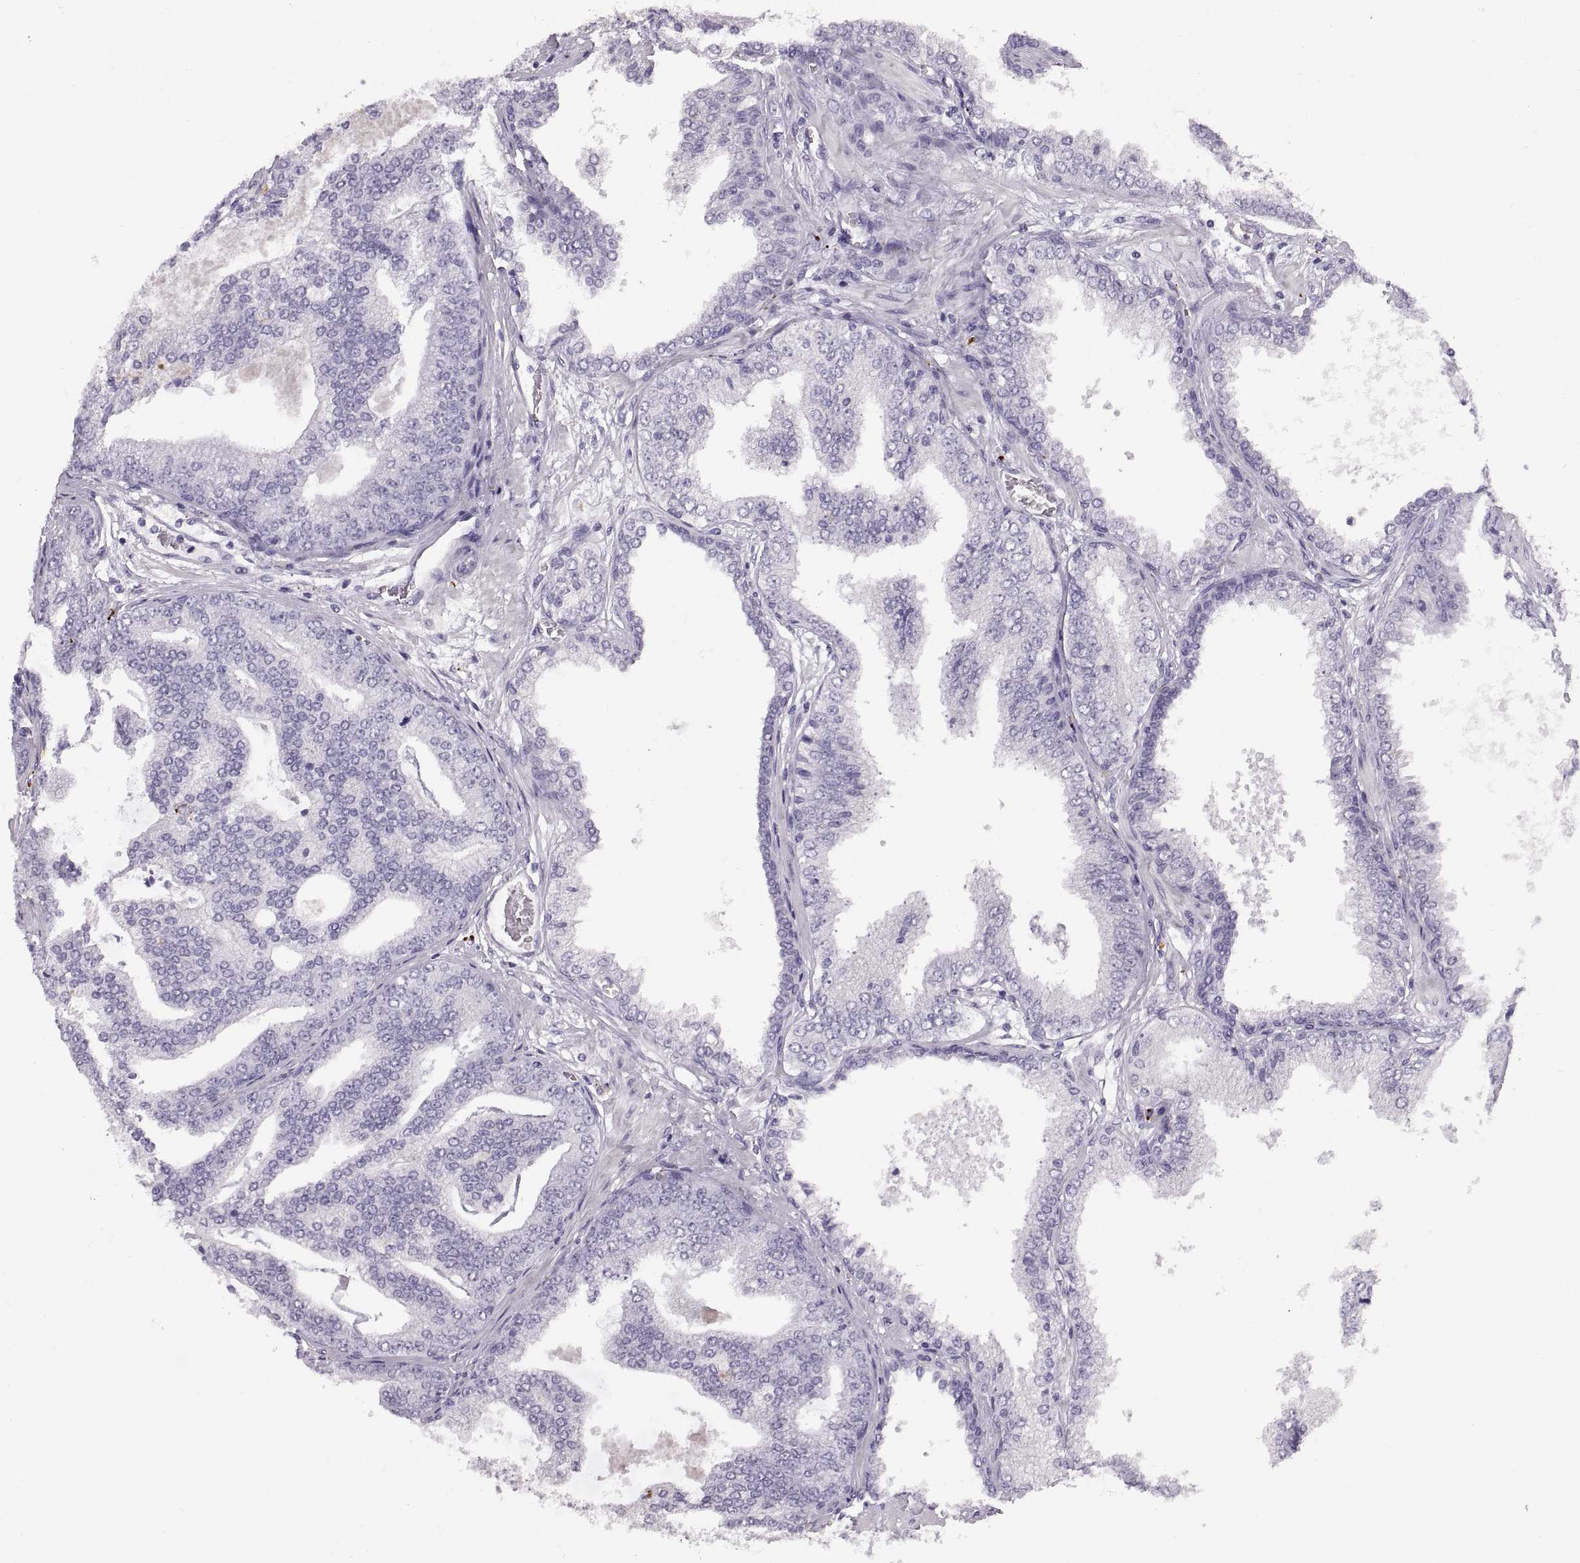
{"staining": {"intensity": "negative", "quantity": "none", "location": "none"}, "tissue": "prostate cancer", "cell_type": "Tumor cells", "image_type": "cancer", "snomed": [{"axis": "morphology", "description": "Adenocarcinoma, NOS"}, {"axis": "topography", "description": "Prostate"}], "caption": "An IHC histopathology image of prostate adenocarcinoma is shown. There is no staining in tumor cells of prostate adenocarcinoma. The staining is performed using DAB (3,3'-diaminobenzidine) brown chromogen with nuclei counter-stained in using hematoxylin.", "gene": "QRICH2", "patient": {"sex": "male", "age": 64}}